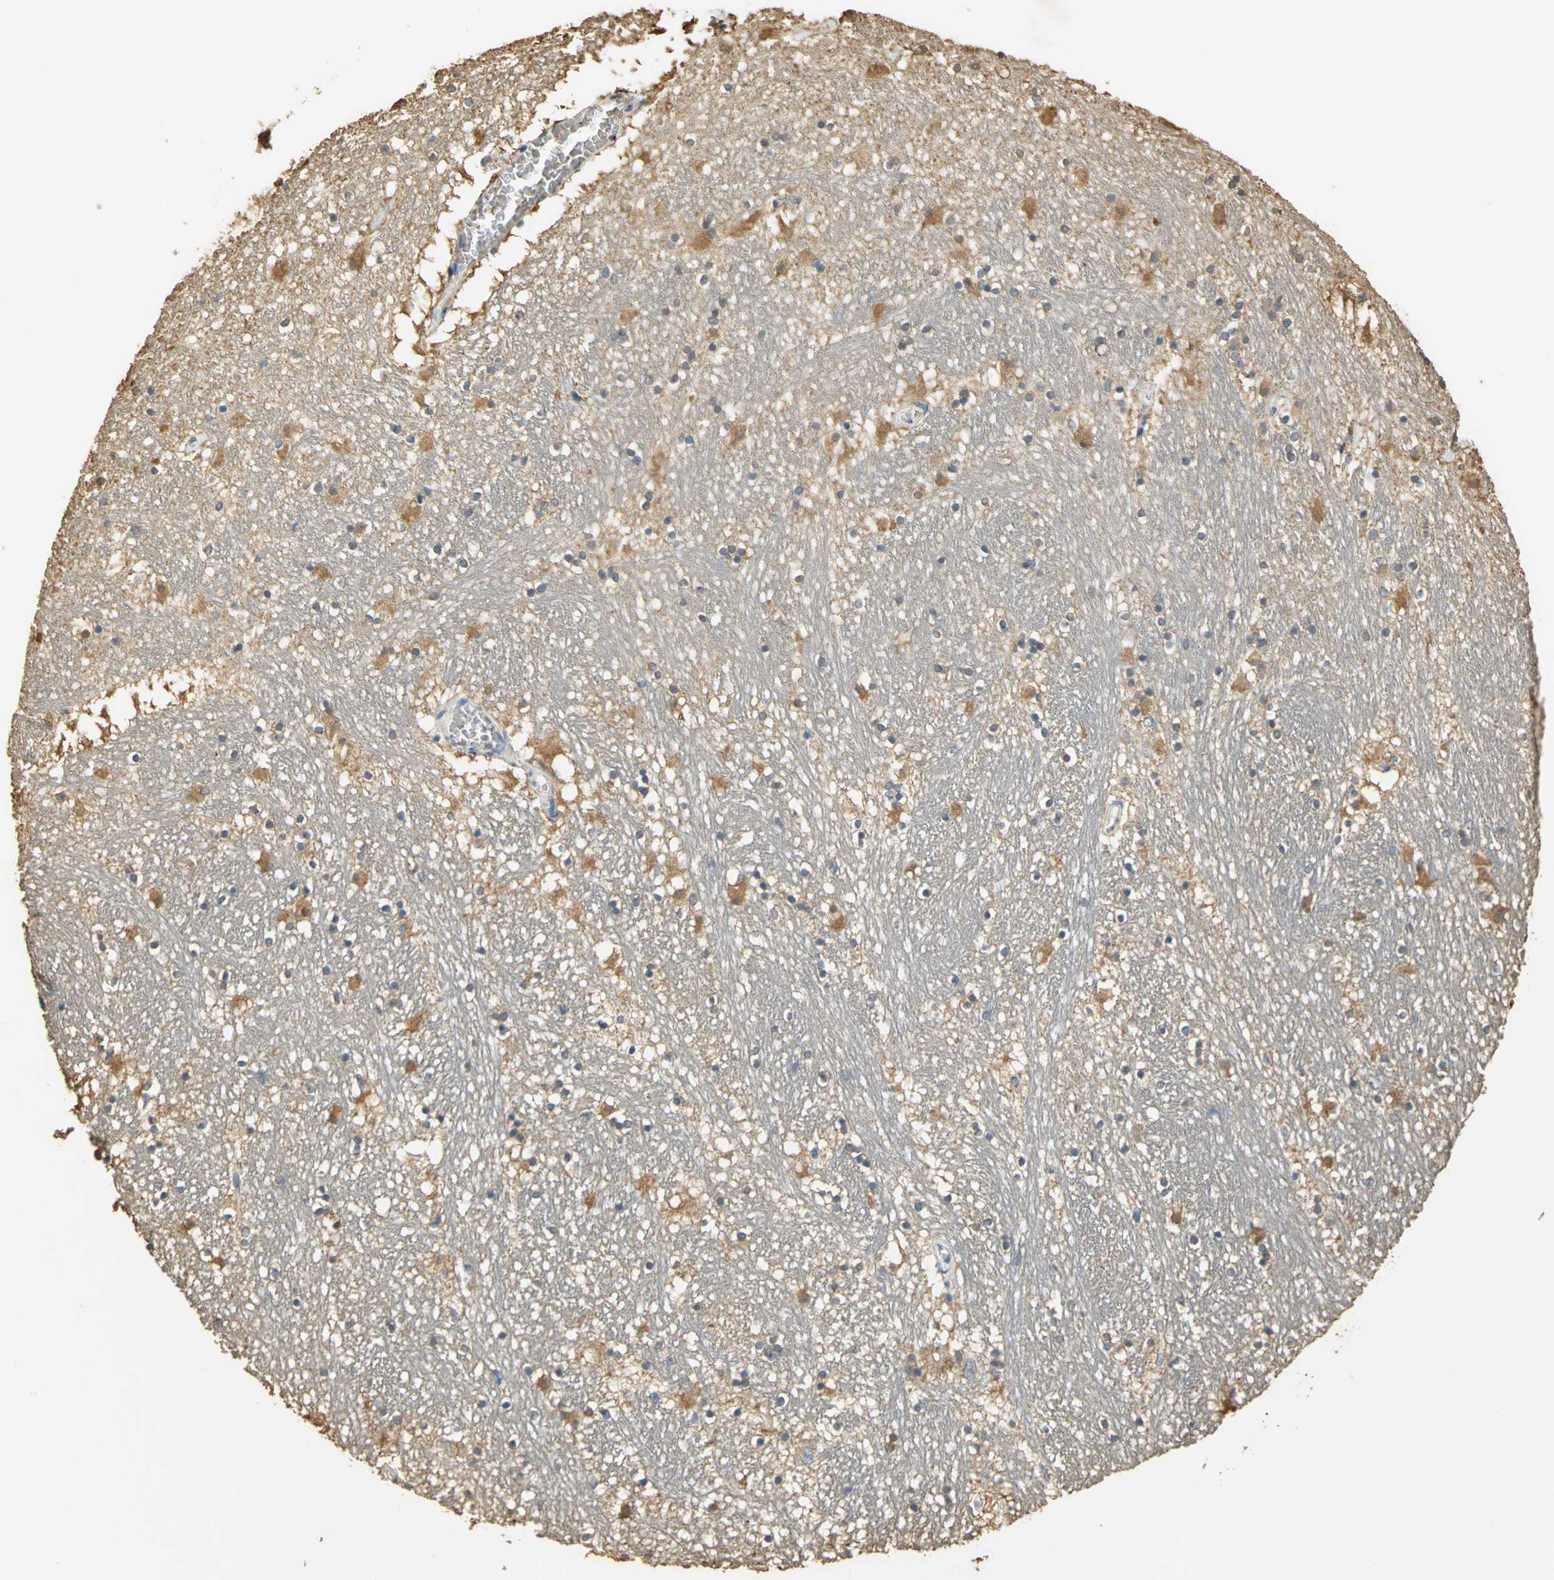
{"staining": {"intensity": "weak", "quantity": "25%-75%", "location": "cytoplasmic/membranous"}, "tissue": "hippocampus", "cell_type": "Glial cells", "image_type": "normal", "snomed": [{"axis": "morphology", "description": "Normal tissue, NOS"}, {"axis": "topography", "description": "Hippocampus"}], "caption": "This image reveals IHC staining of normal hippocampus, with low weak cytoplasmic/membranous staining in approximately 25%-75% of glial cells.", "gene": "GAPDH", "patient": {"sex": "male", "age": 45}}